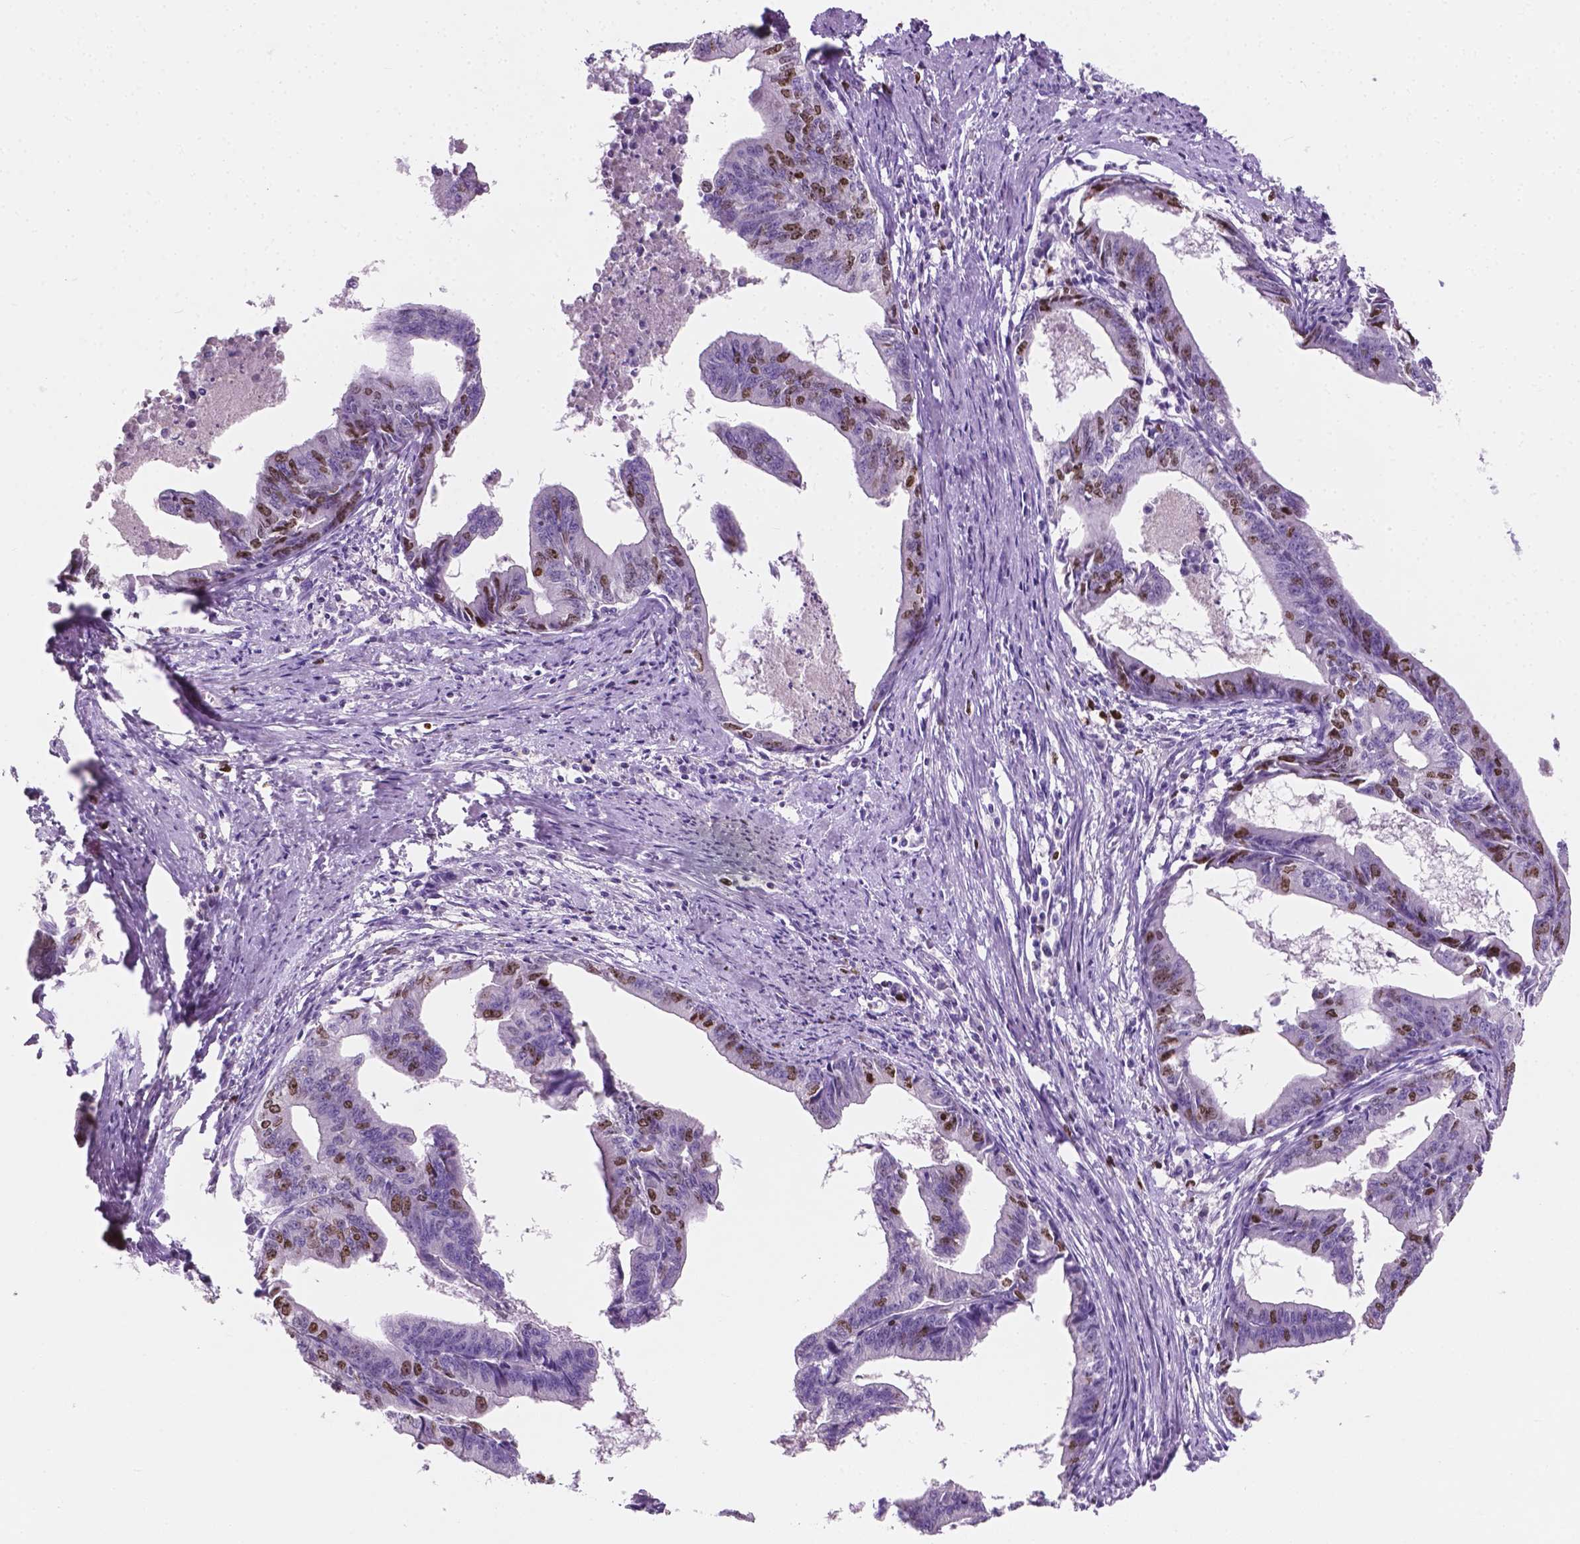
{"staining": {"intensity": "moderate", "quantity": "25%-75%", "location": "nuclear"}, "tissue": "endometrial cancer", "cell_type": "Tumor cells", "image_type": "cancer", "snomed": [{"axis": "morphology", "description": "Adenocarcinoma, NOS"}, {"axis": "topography", "description": "Endometrium"}], "caption": "IHC (DAB) staining of human endometrial adenocarcinoma shows moderate nuclear protein positivity in approximately 25%-75% of tumor cells.", "gene": "SIAH2", "patient": {"sex": "female", "age": 65}}